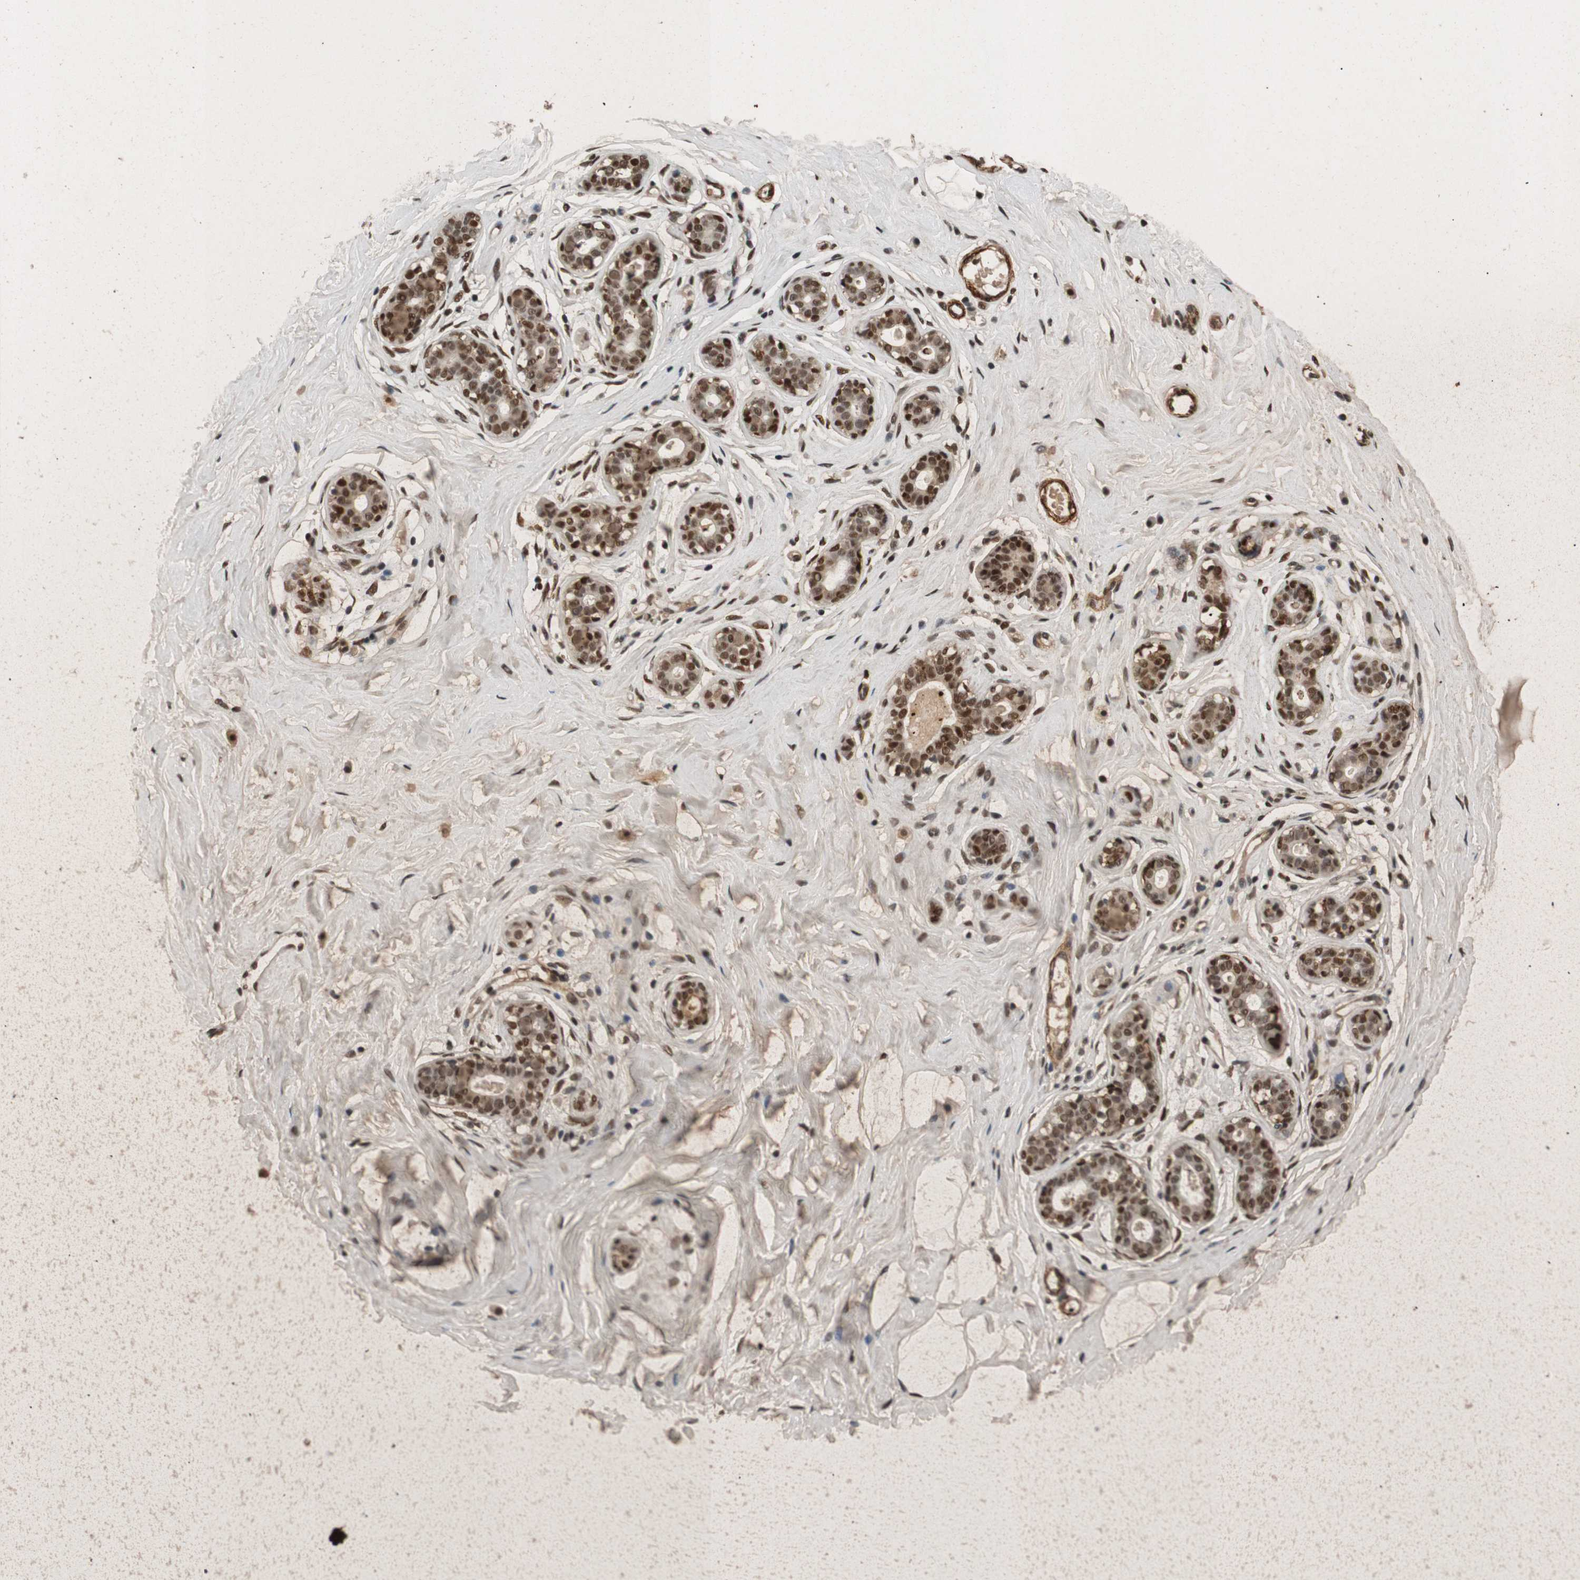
{"staining": {"intensity": "moderate", "quantity": ">75%", "location": "nuclear"}, "tissue": "breast", "cell_type": "Adipocytes", "image_type": "normal", "snomed": [{"axis": "morphology", "description": "Normal tissue, NOS"}, {"axis": "topography", "description": "Breast"}], "caption": "IHC image of benign human breast stained for a protein (brown), which shows medium levels of moderate nuclear positivity in about >75% of adipocytes.", "gene": "HEXIM1", "patient": {"sex": "female", "age": 23}}